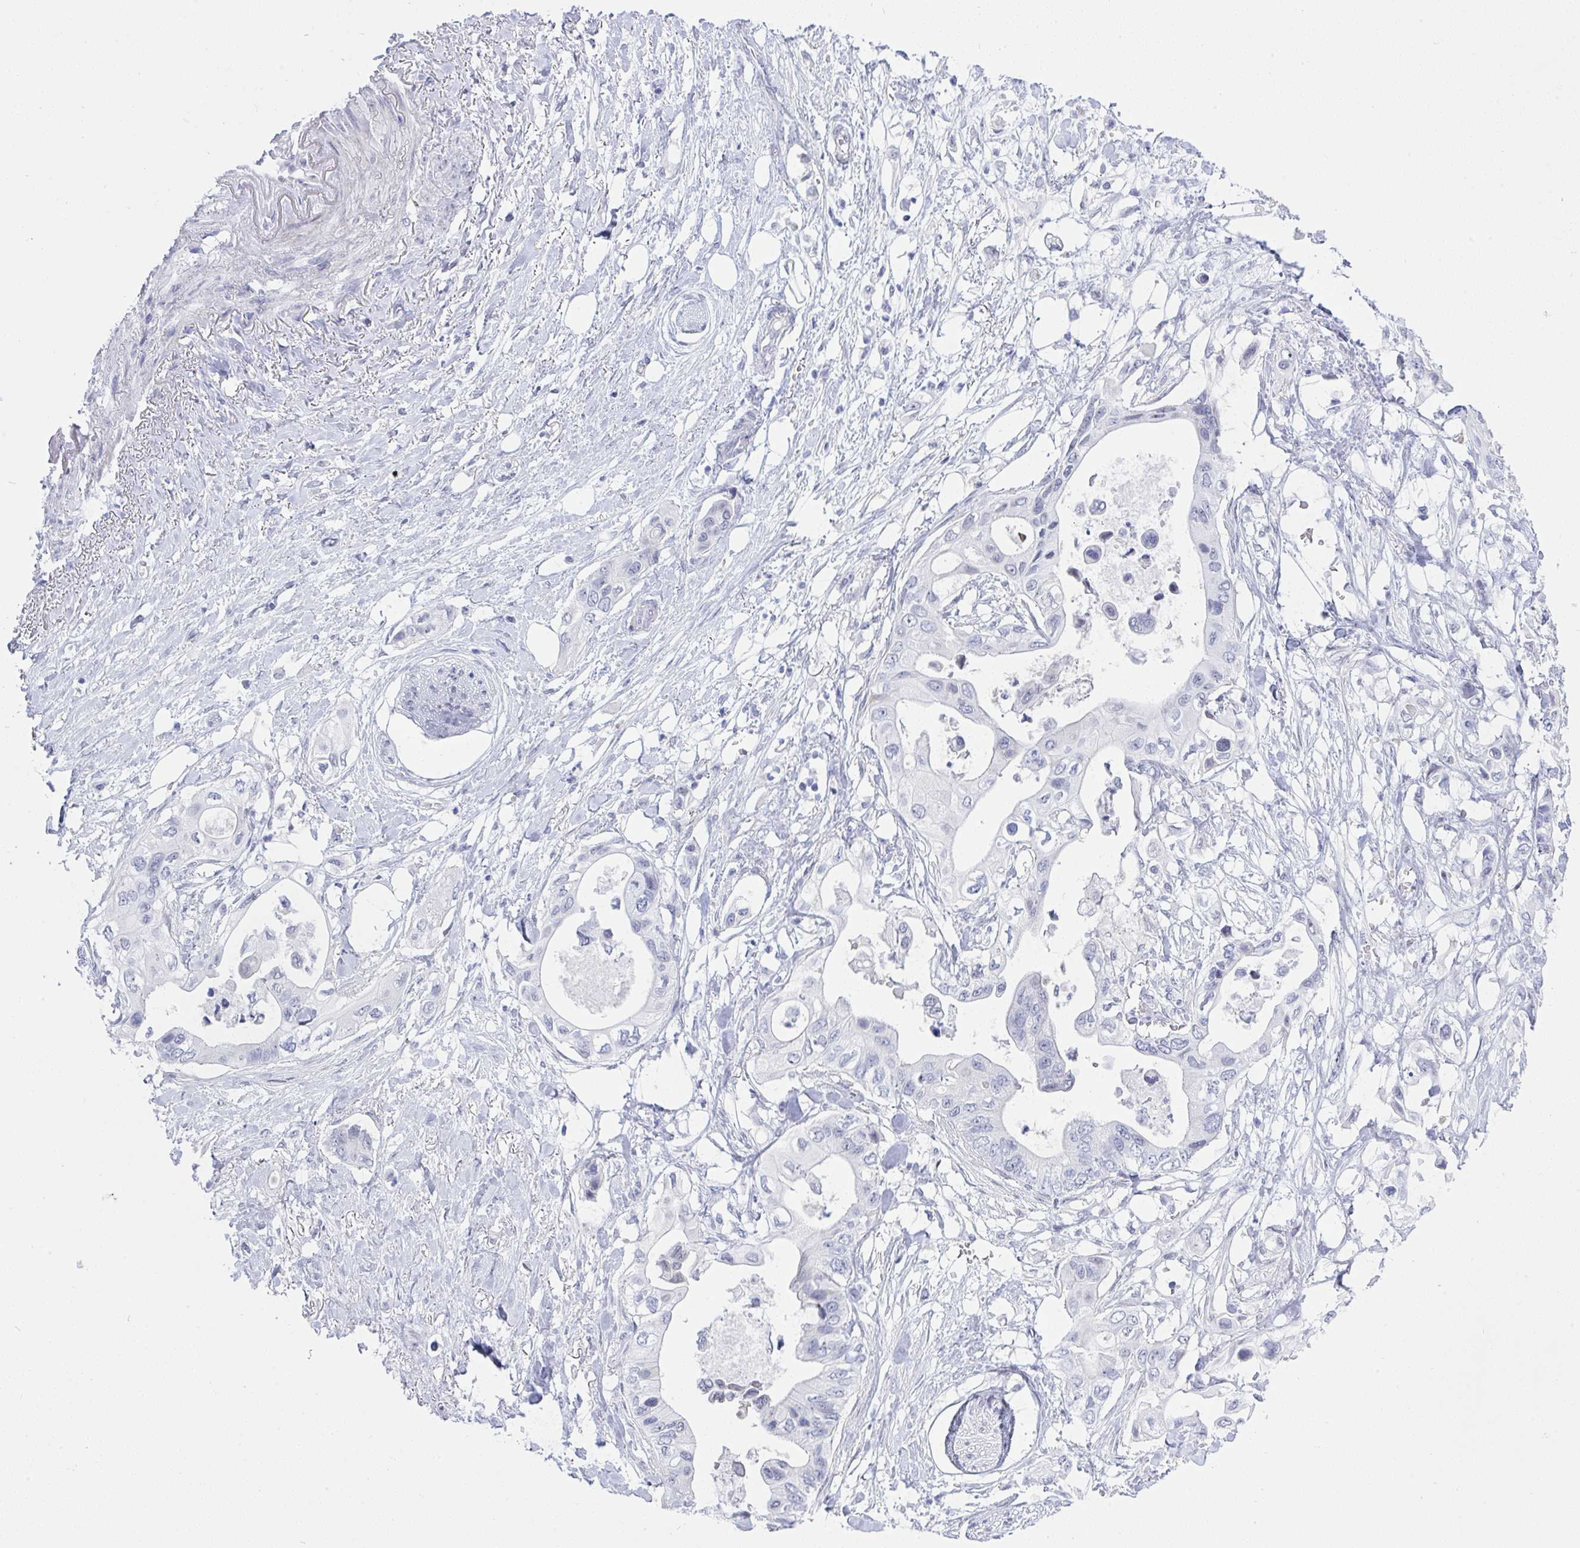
{"staining": {"intensity": "negative", "quantity": "none", "location": "none"}, "tissue": "pancreatic cancer", "cell_type": "Tumor cells", "image_type": "cancer", "snomed": [{"axis": "morphology", "description": "Adenocarcinoma, NOS"}, {"axis": "topography", "description": "Pancreas"}], "caption": "Tumor cells are negative for brown protein staining in adenocarcinoma (pancreatic).", "gene": "MFSD4A", "patient": {"sex": "female", "age": 63}}